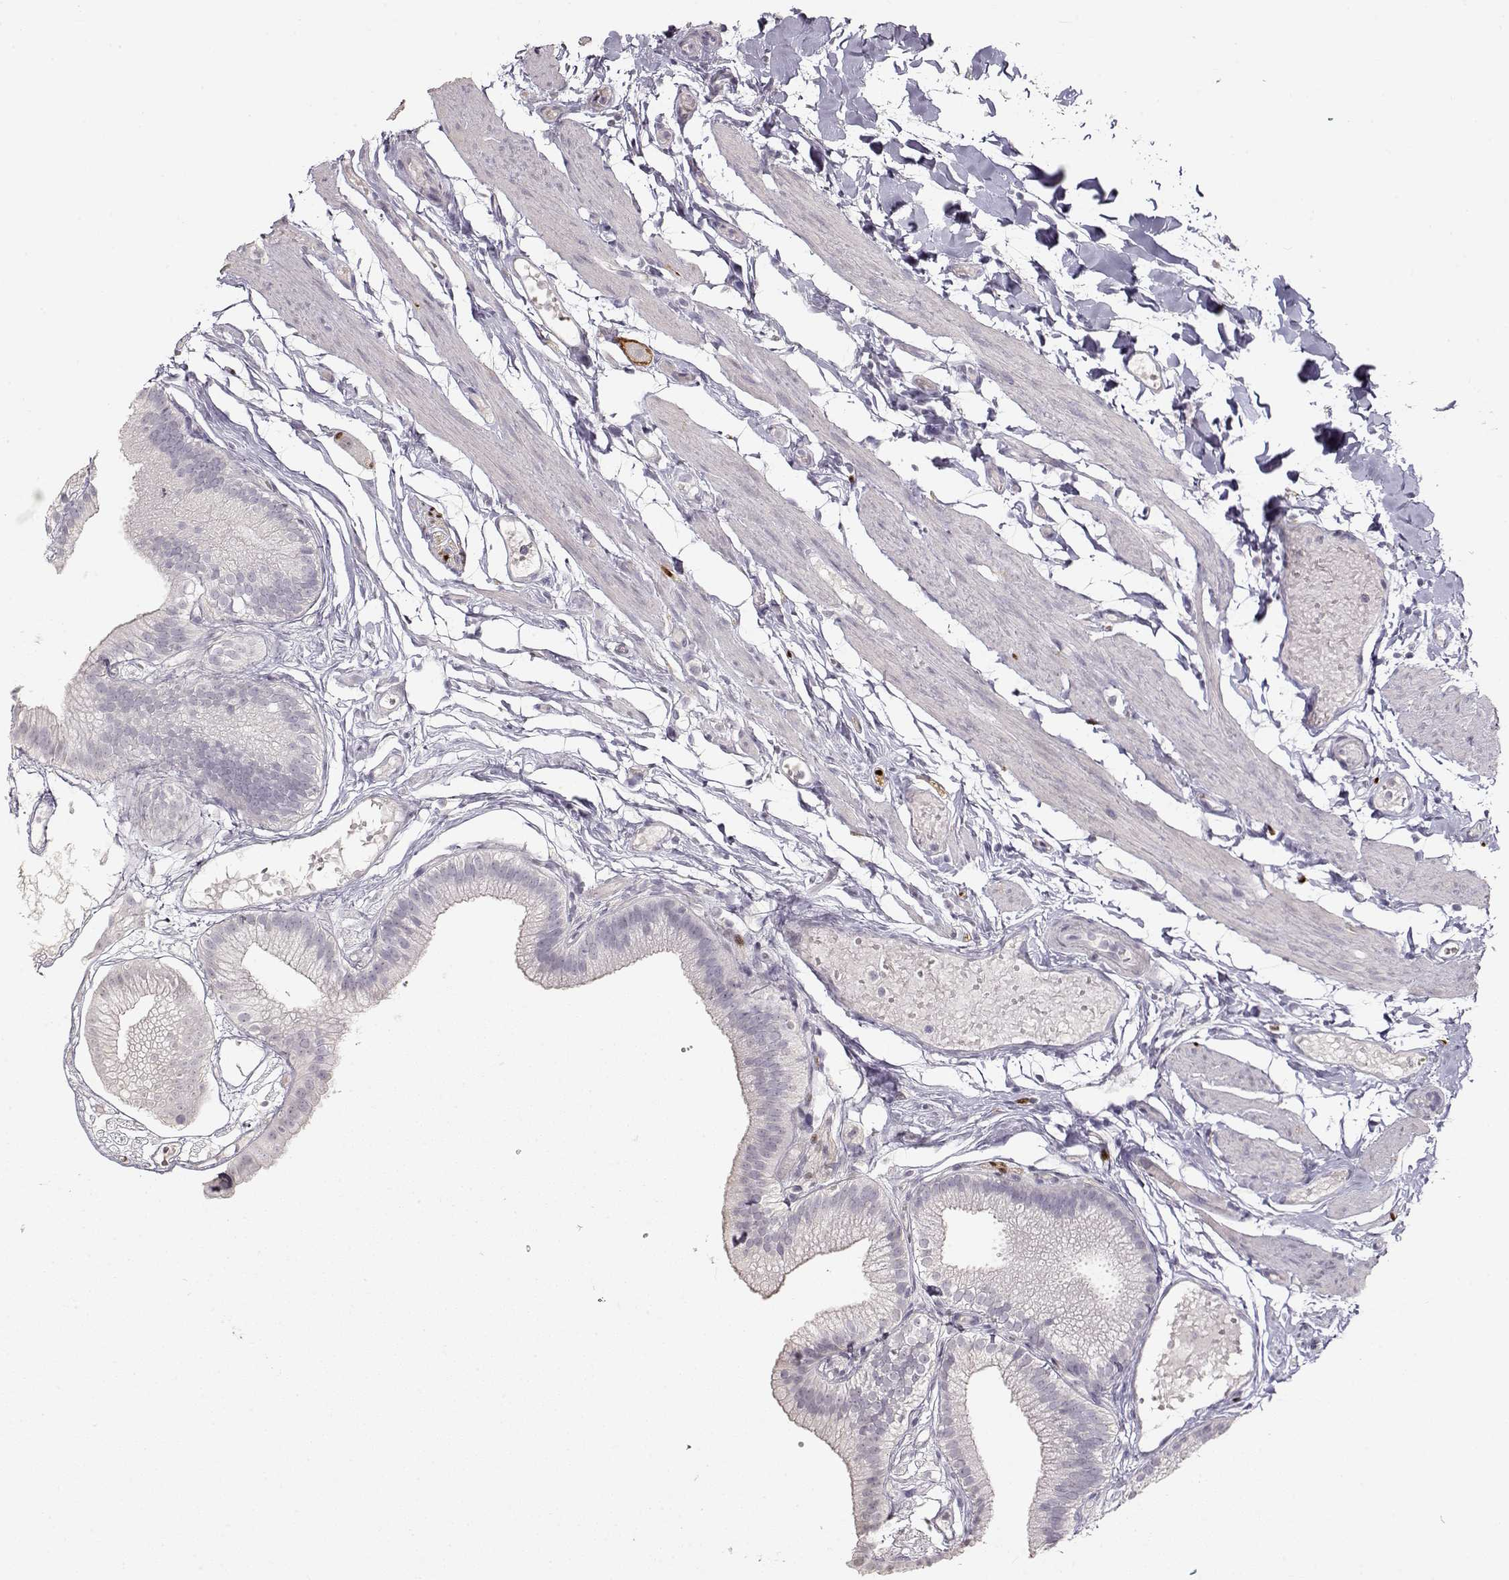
{"staining": {"intensity": "negative", "quantity": "none", "location": "none"}, "tissue": "gallbladder", "cell_type": "Glandular cells", "image_type": "normal", "snomed": [{"axis": "morphology", "description": "Normal tissue, NOS"}, {"axis": "topography", "description": "Gallbladder"}], "caption": "The histopathology image shows no staining of glandular cells in normal gallbladder. (DAB IHC, high magnification).", "gene": "S100B", "patient": {"sex": "female", "age": 45}}